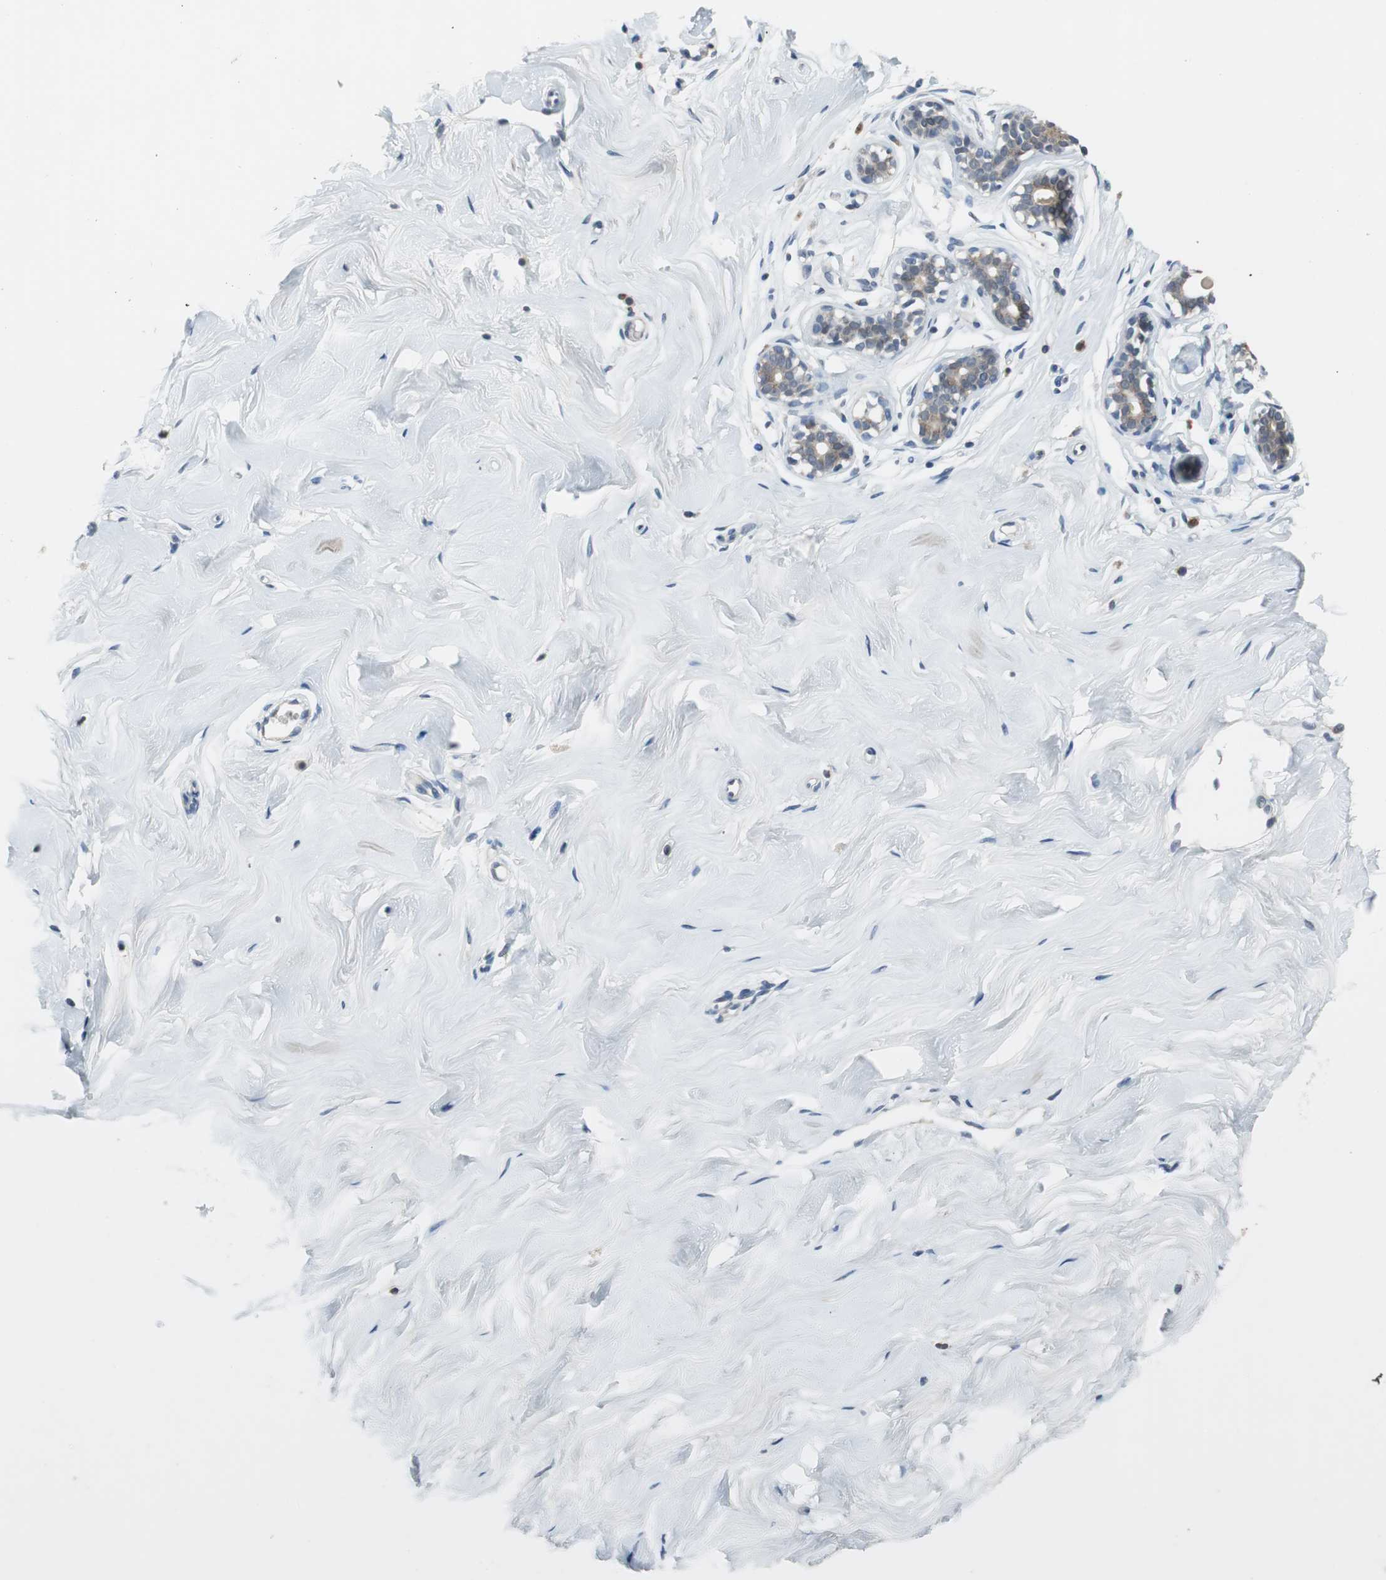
{"staining": {"intensity": "negative", "quantity": "none", "location": "none"}, "tissue": "breast", "cell_type": "Adipocytes", "image_type": "normal", "snomed": [{"axis": "morphology", "description": "Normal tissue, NOS"}, {"axis": "topography", "description": "Breast"}], "caption": "An IHC micrograph of benign breast is shown. There is no staining in adipocytes of breast.", "gene": "PLAA", "patient": {"sex": "female", "age": 23}}